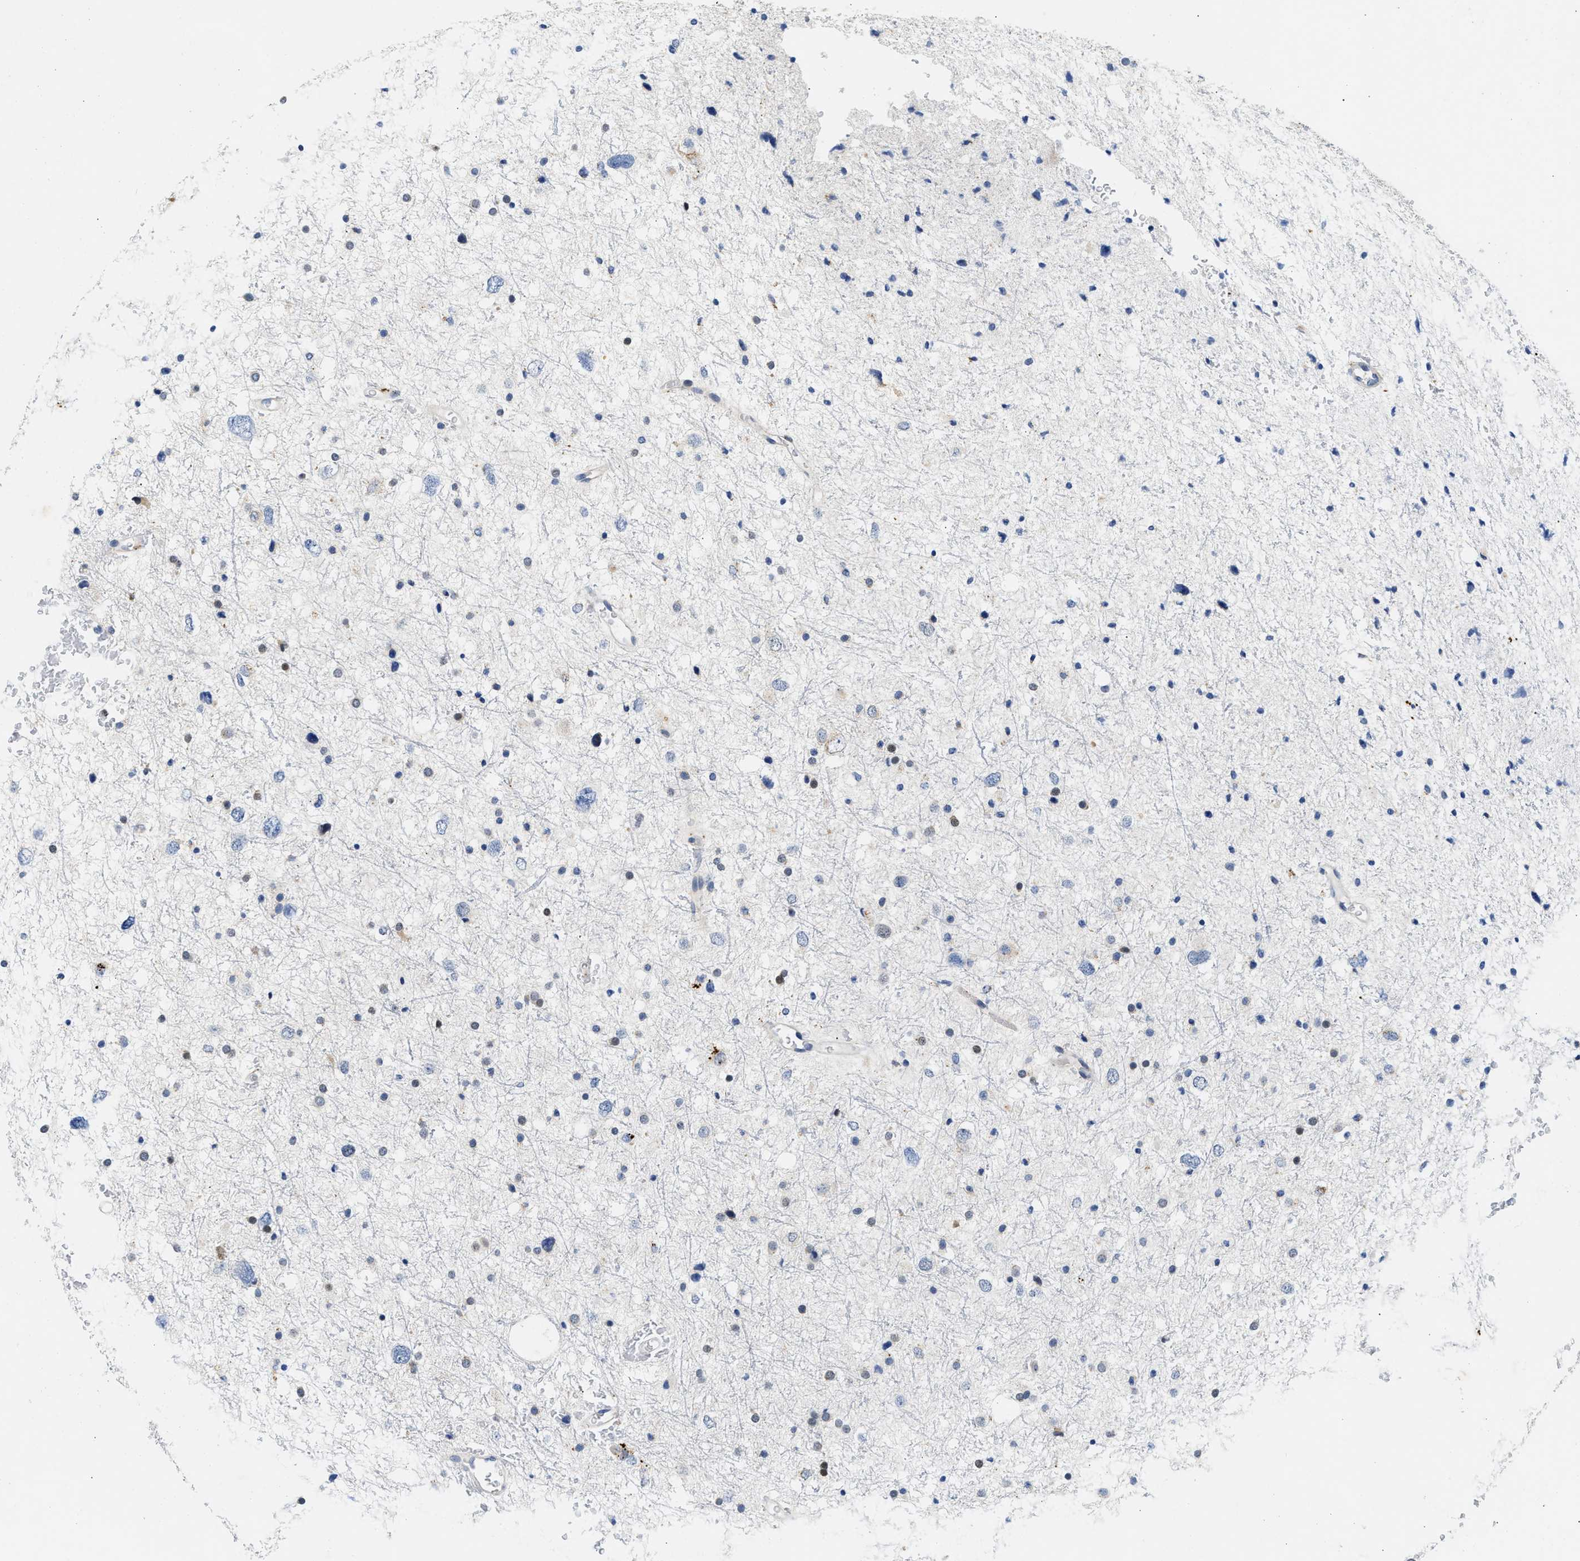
{"staining": {"intensity": "negative", "quantity": "none", "location": "none"}, "tissue": "glioma", "cell_type": "Tumor cells", "image_type": "cancer", "snomed": [{"axis": "morphology", "description": "Glioma, malignant, Low grade"}, {"axis": "topography", "description": "Brain"}], "caption": "This histopathology image is of low-grade glioma (malignant) stained with IHC to label a protein in brown with the nuclei are counter-stained blue. There is no staining in tumor cells.", "gene": "PPM1L", "patient": {"sex": "female", "age": 37}}